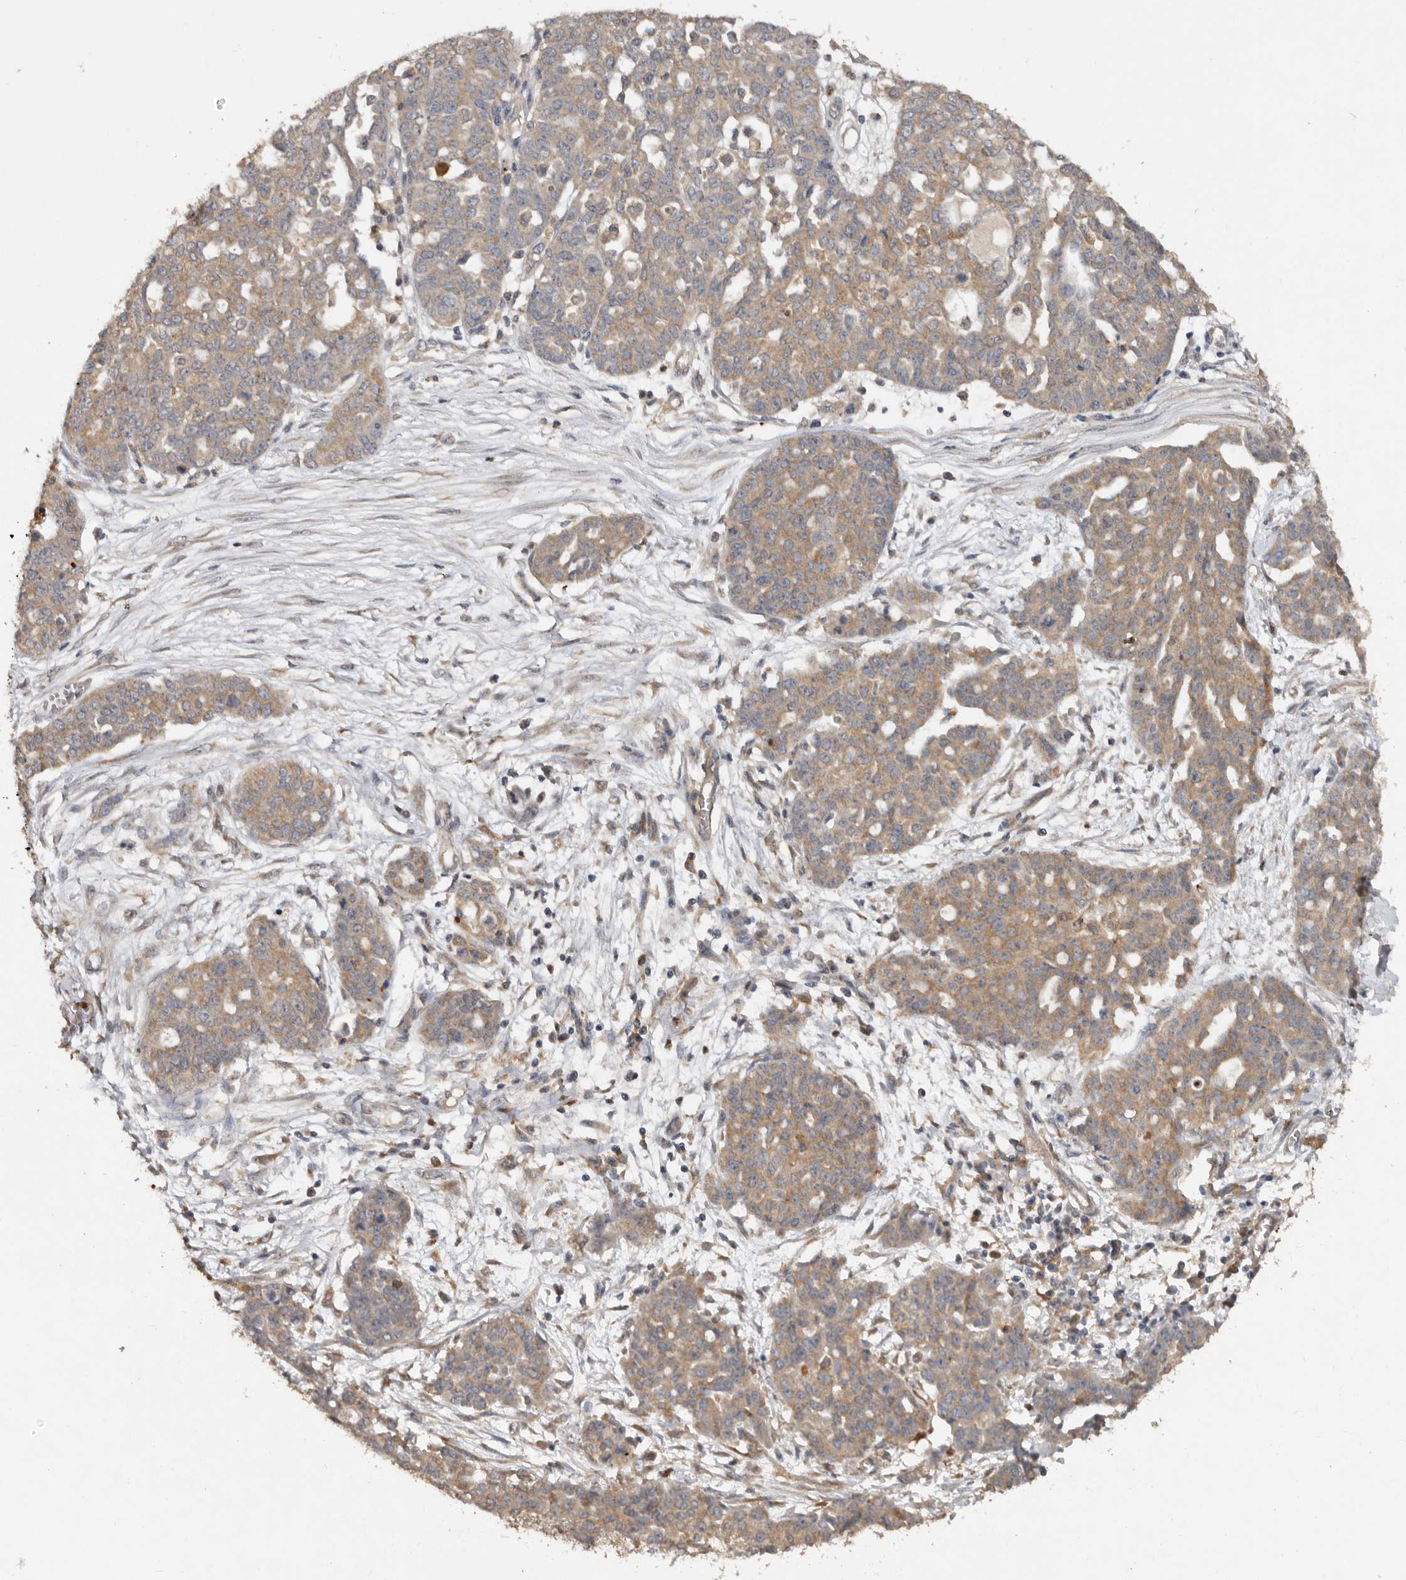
{"staining": {"intensity": "weak", "quantity": "25%-75%", "location": "cytoplasmic/membranous"}, "tissue": "ovarian cancer", "cell_type": "Tumor cells", "image_type": "cancer", "snomed": [{"axis": "morphology", "description": "Cystadenocarcinoma, serous, NOS"}, {"axis": "topography", "description": "Soft tissue"}, {"axis": "topography", "description": "Ovary"}], "caption": "Immunohistochemistry (IHC) micrograph of neoplastic tissue: ovarian cancer (serous cystadenocarcinoma) stained using immunohistochemistry exhibits low levels of weak protein expression localized specifically in the cytoplasmic/membranous of tumor cells, appearing as a cytoplasmic/membranous brown color.", "gene": "EDEM1", "patient": {"sex": "female", "age": 57}}